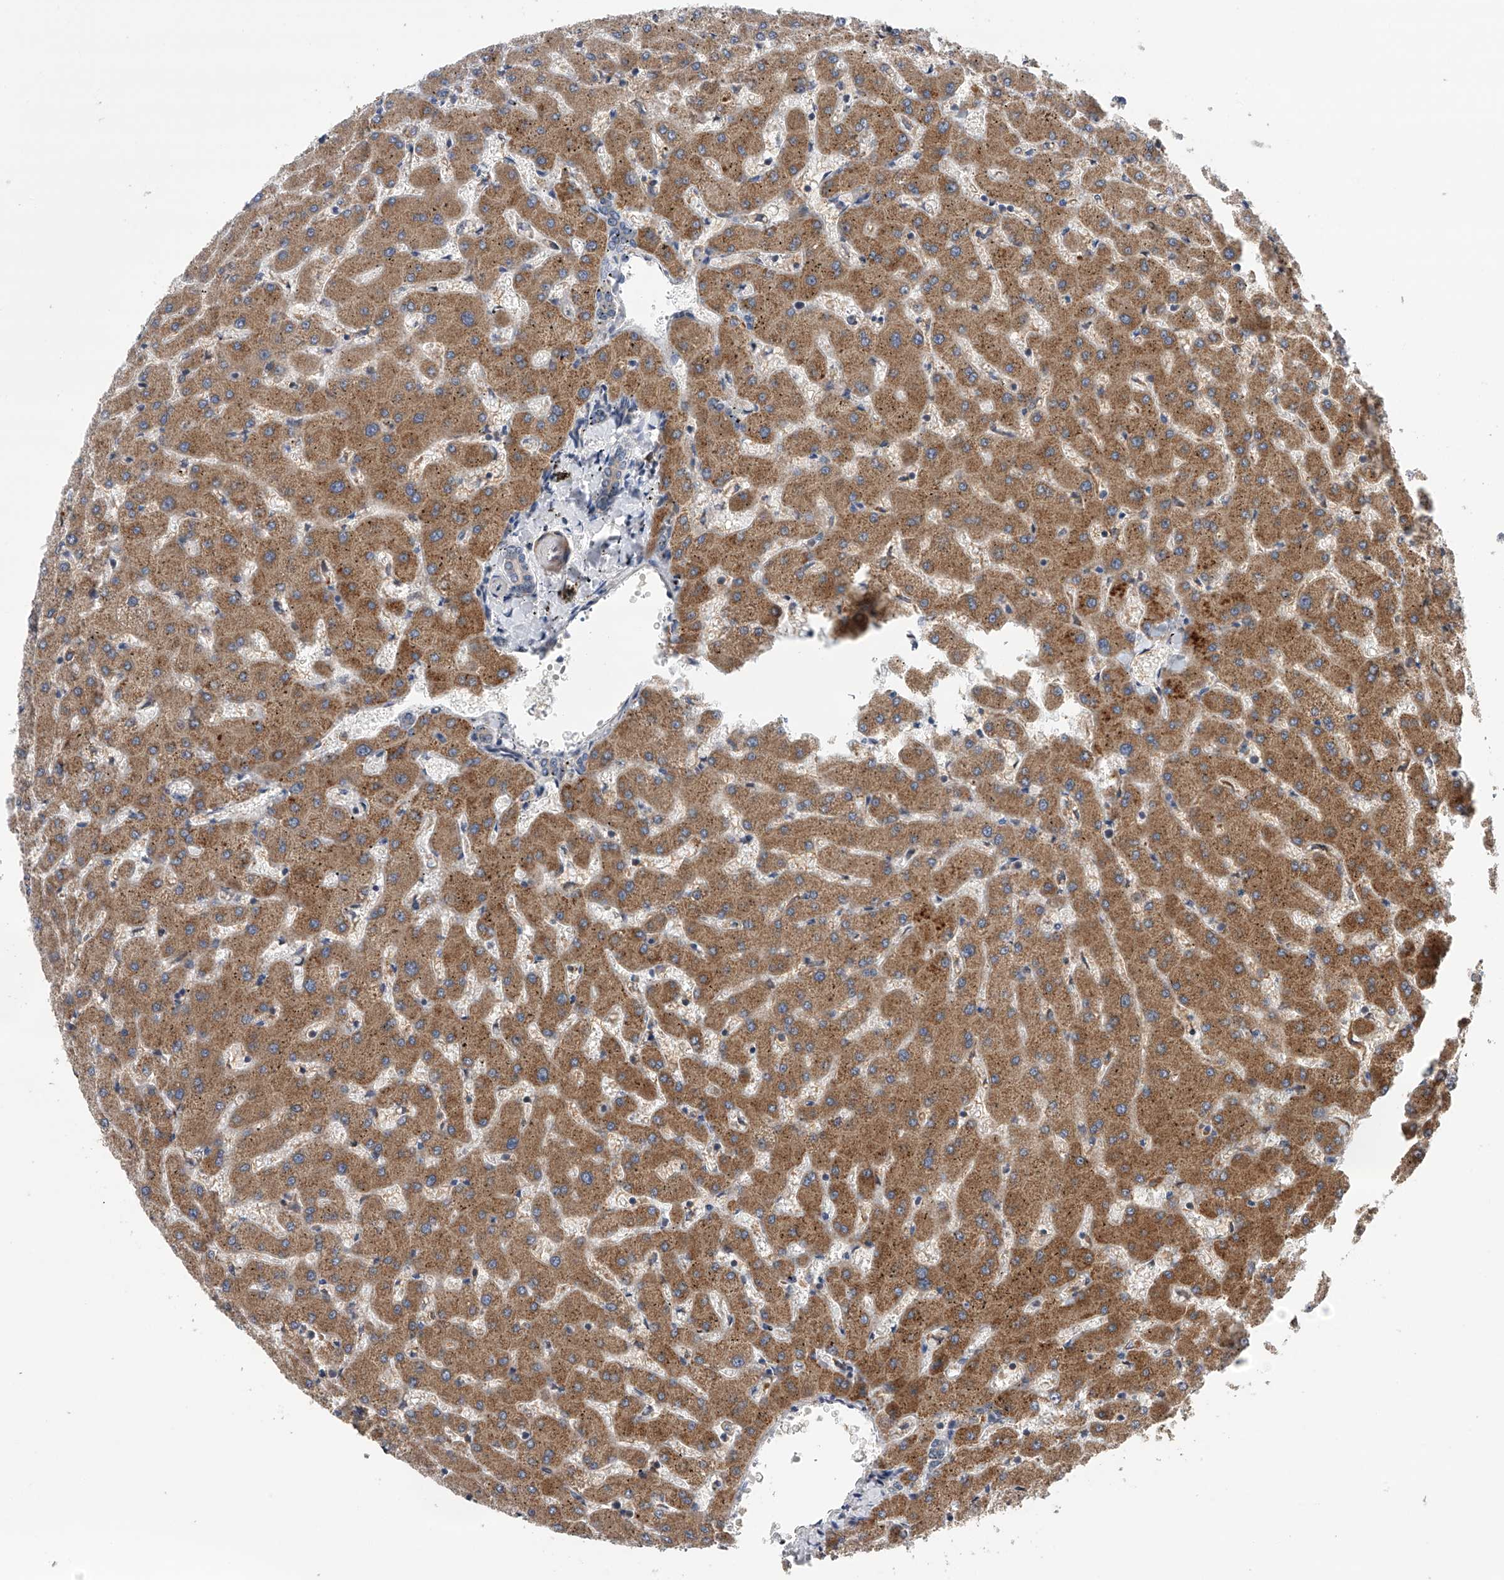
{"staining": {"intensity": "weak", "quantity": "25%-75%", "location": "cytoplasmic/membranous"}, "tissue": "liver", "cell_type": "Cholangiocytes", "image_type": "normal", "snomed": [{"axis": "morphology", "description": "Normal tissue, NOS"}, {"axis": "topography", "description": "Liver"}], "caption": "About 25%-75% of cholangiocytes in normal human liver display weak cytoplasmic/membranous protein staining as visualized by brown immunohistochemical staining.", "gene": "SPOCK1", "patient": {"sex": "female", "age": 63}}